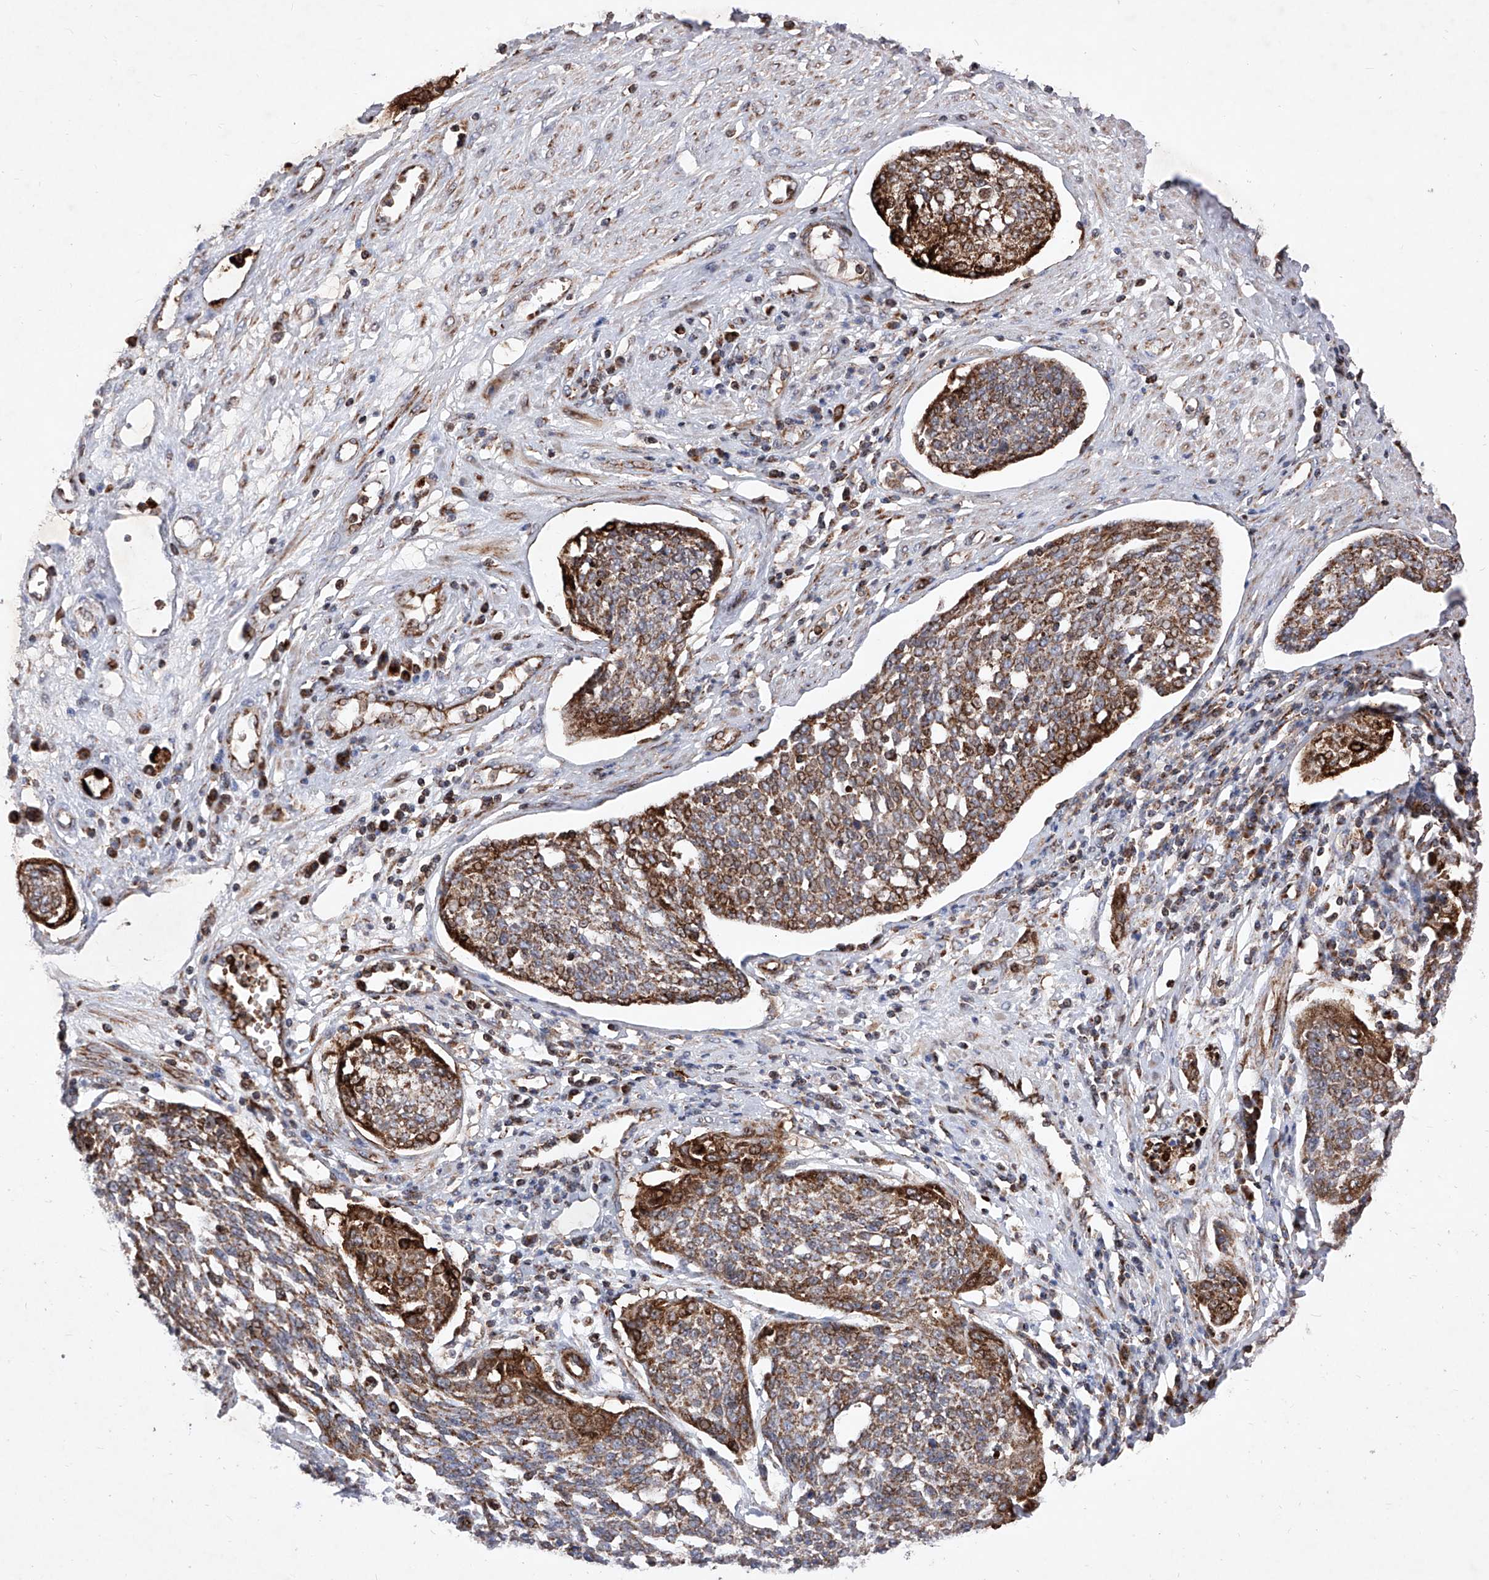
{"staining": {"intensity": "moderate", "quantity": ">75%", "location": "cytoplasmic/membranous"}, "tissue": "cervical cancer", "cell_type": "Tumor cells", "image_type": "cancer", "snomed": [{"axis": "morphology", "description": "Squamous cell carcinoma, NOS"}, {"axis": "topography", "description": "Cervix"}], "caption": "Cervical squamous cell carcinoma stained for a protein (brown) shows moderate cytoplasmic/membranous positive positivity in approximately >75% of tumor cells.", "gene": "SEMA6A", "patient": {"sex": "female", "age": 34}}